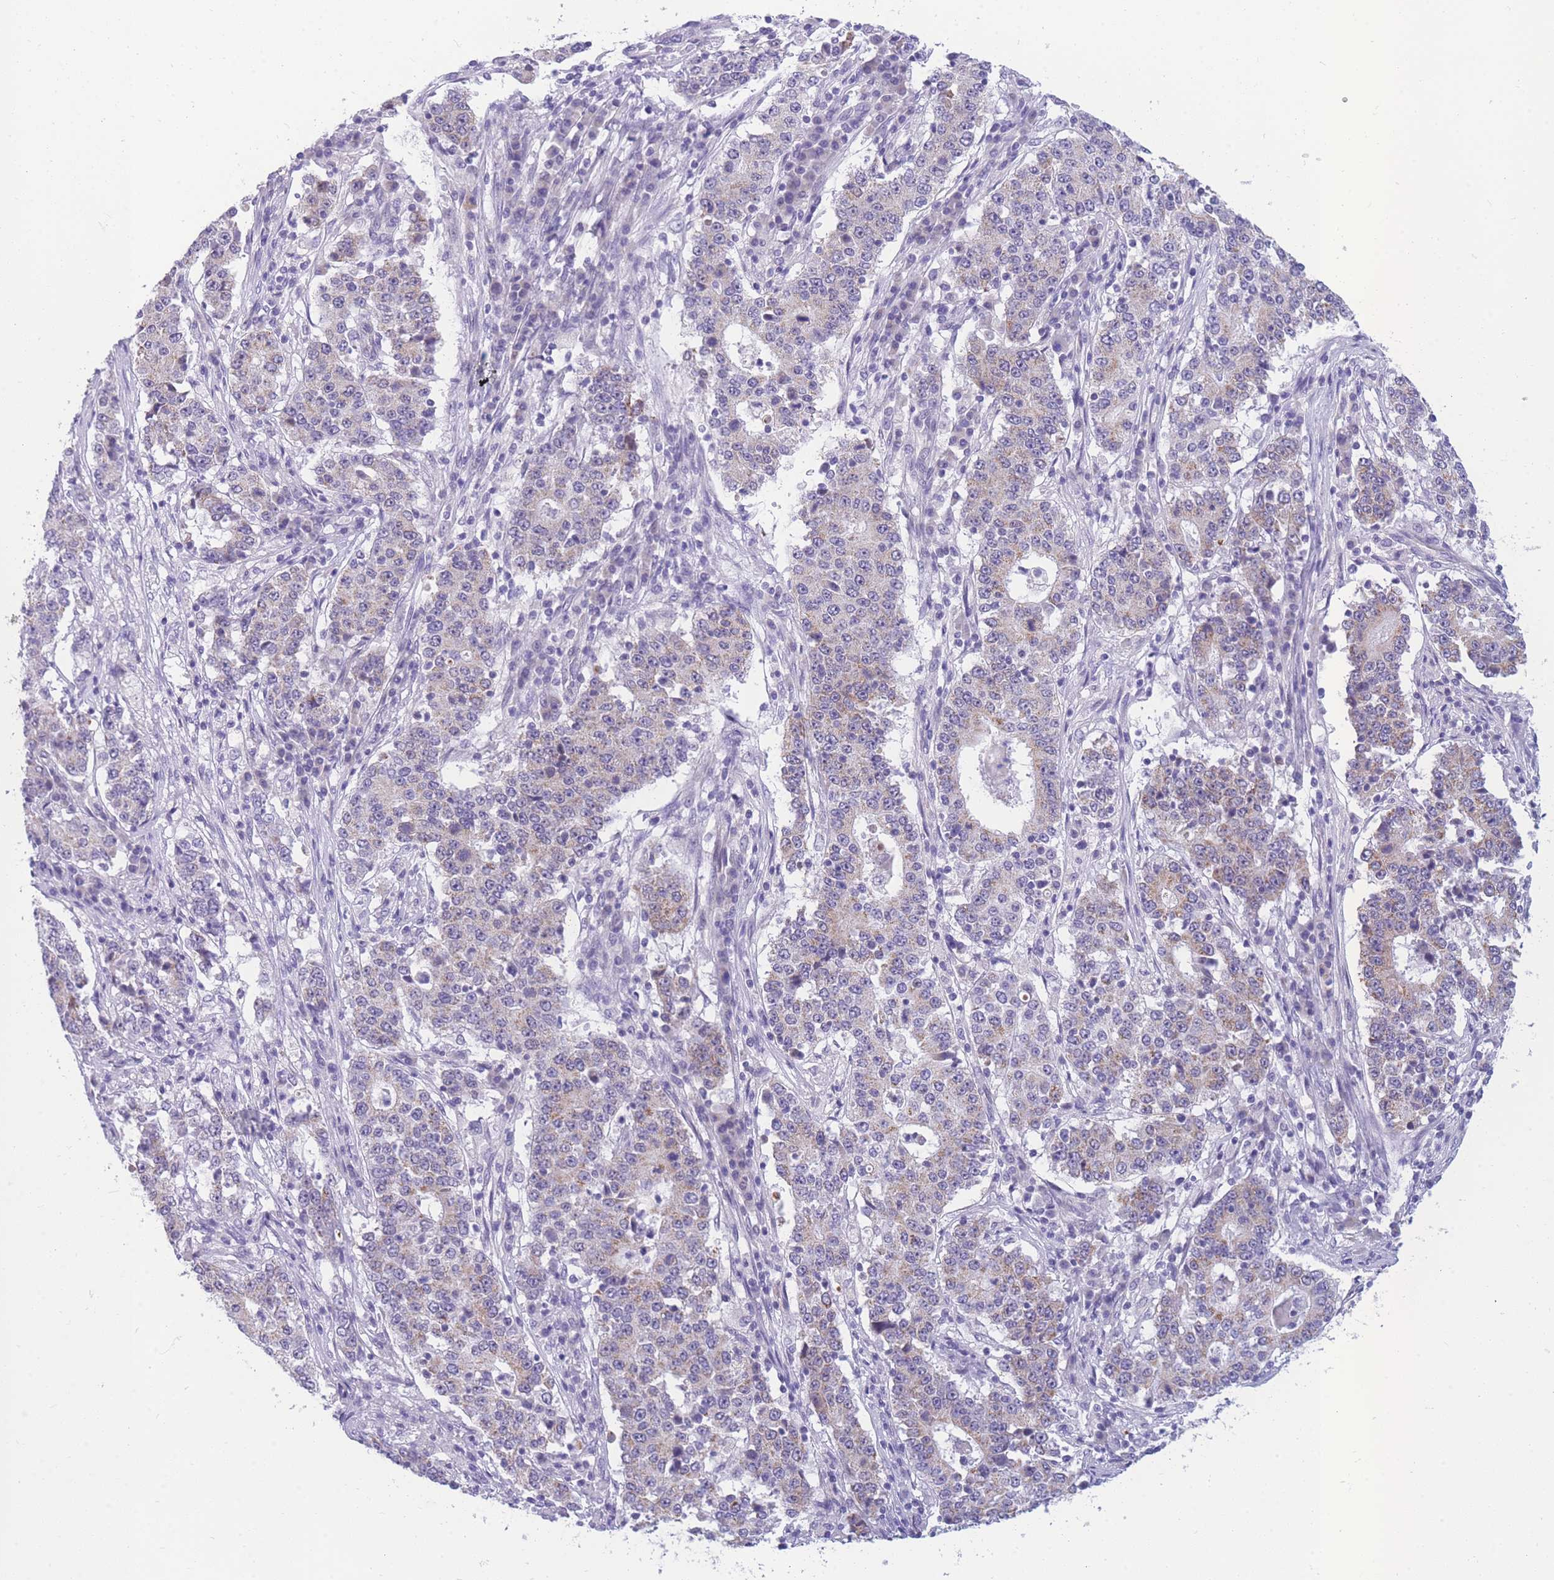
{"staining": {"intensity": "weak", "quantity": "25%-75%", "location": "cytoplasmic/membranous"}, "tissue": "stomach cancer", "cell_type": "Tumor cells", "image_type": "cancer", "snomed": [{"axis": "morphology", "description": "Adenocarcinoma, NOS"}, {"axis": "topography", "description": "Stomach"}], "caption": "Human adenocarcinoma (stomach) stained for a protein (brown) demonstrates weak cytoplasmic/membranous positive positivity in about 25%-75% of tumor cells.", "gene": "DDX49", "patient": {"sex": "male", "age": 59}}